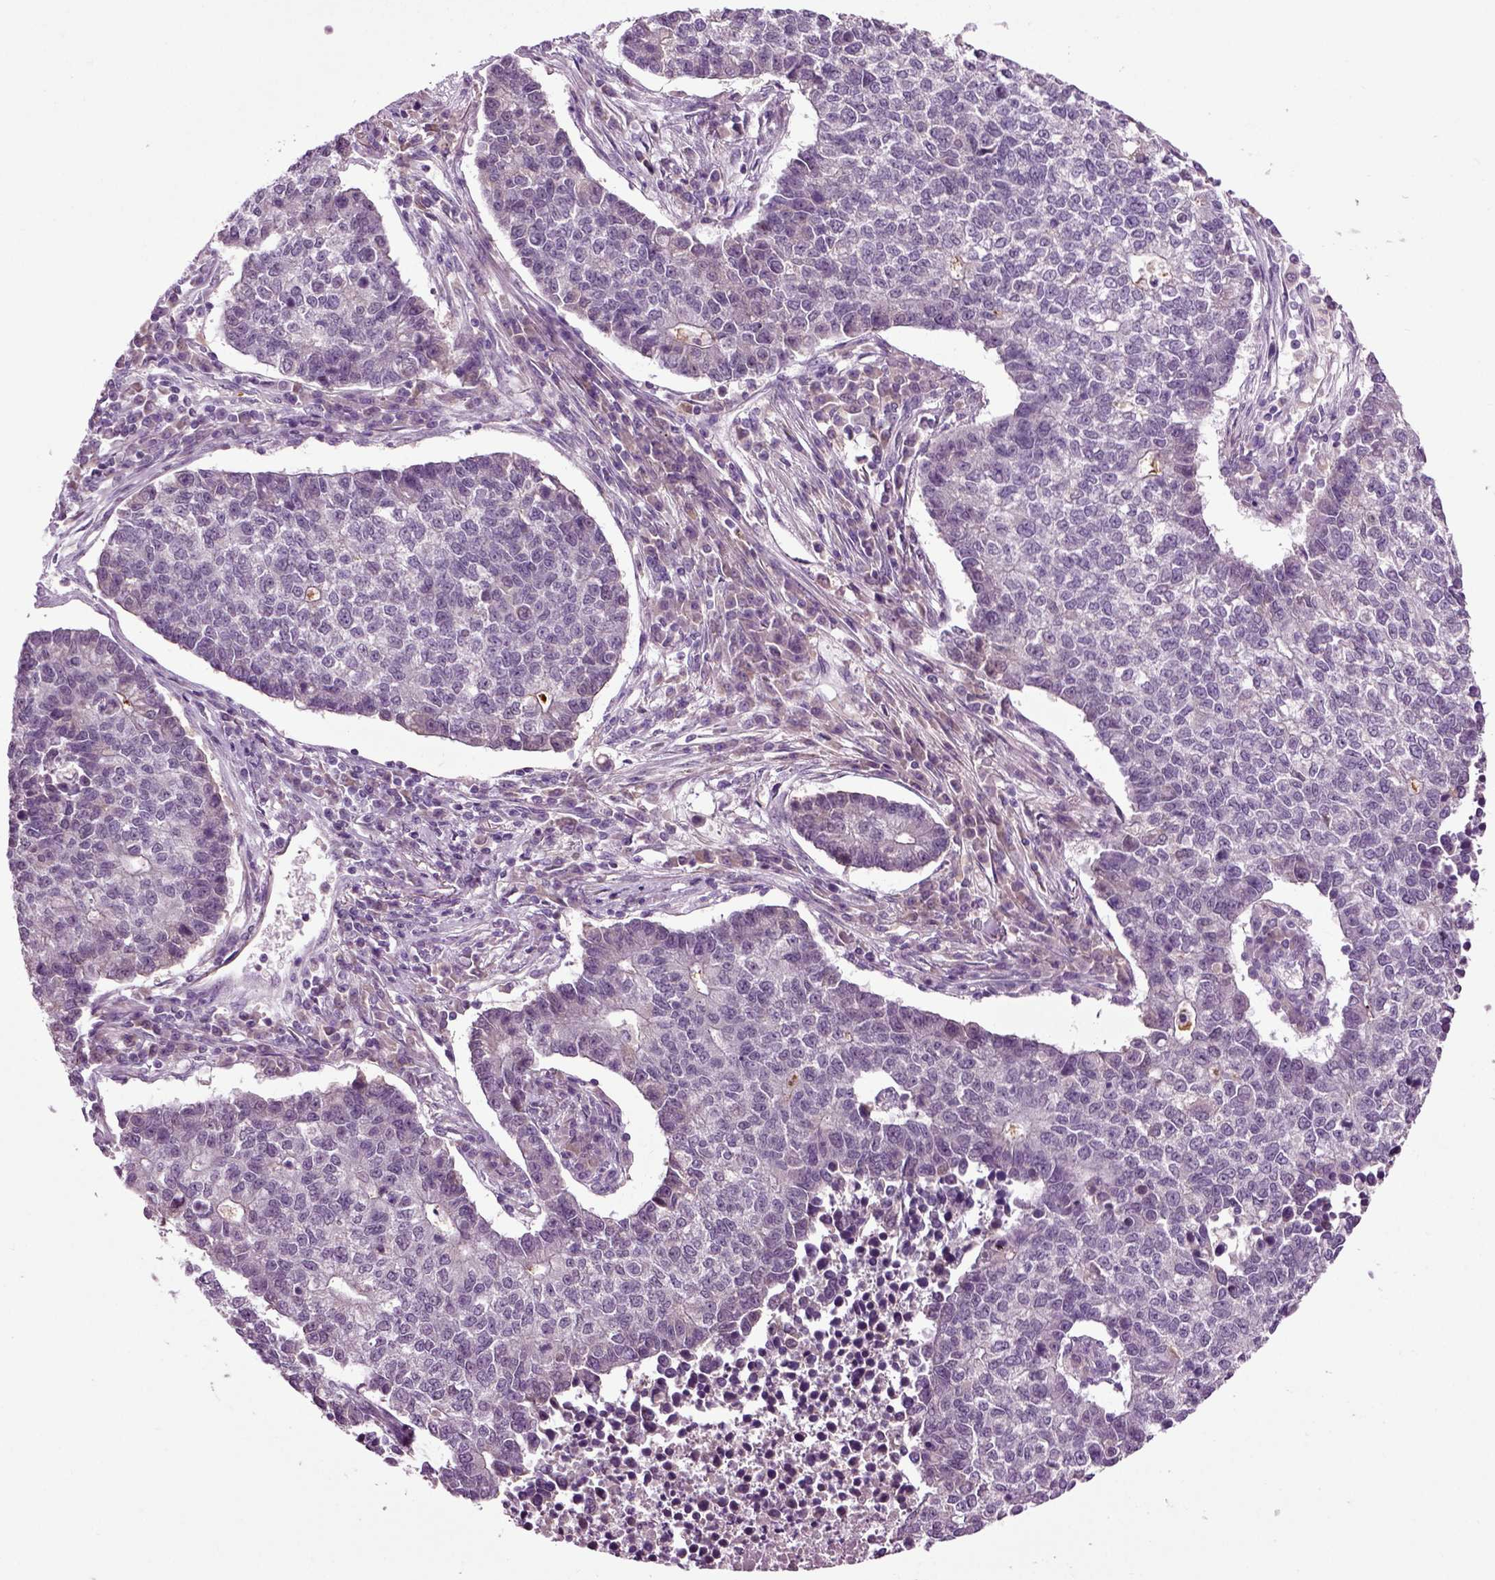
{"staining": {"intensity": "negative", "quantity": "none", "location": "none"}, "tissue": "lung cancer", "cell_type": "Tumor cells", "image_type": "cancer", "snomed": [{"axis": "morphology", "description": "Adenocarcinoma, NOS"}, {"axis": "topography", "description": "Lung"}], "caption": "This photomicrograph is of lung cancer stained with immunohistochemistry to label a protein in brown with the nuclei are counter-stained blue. There is no expression in tumor cells.", "gene": "SPATA17", "patient": {"sex": "male", "age": 57}}